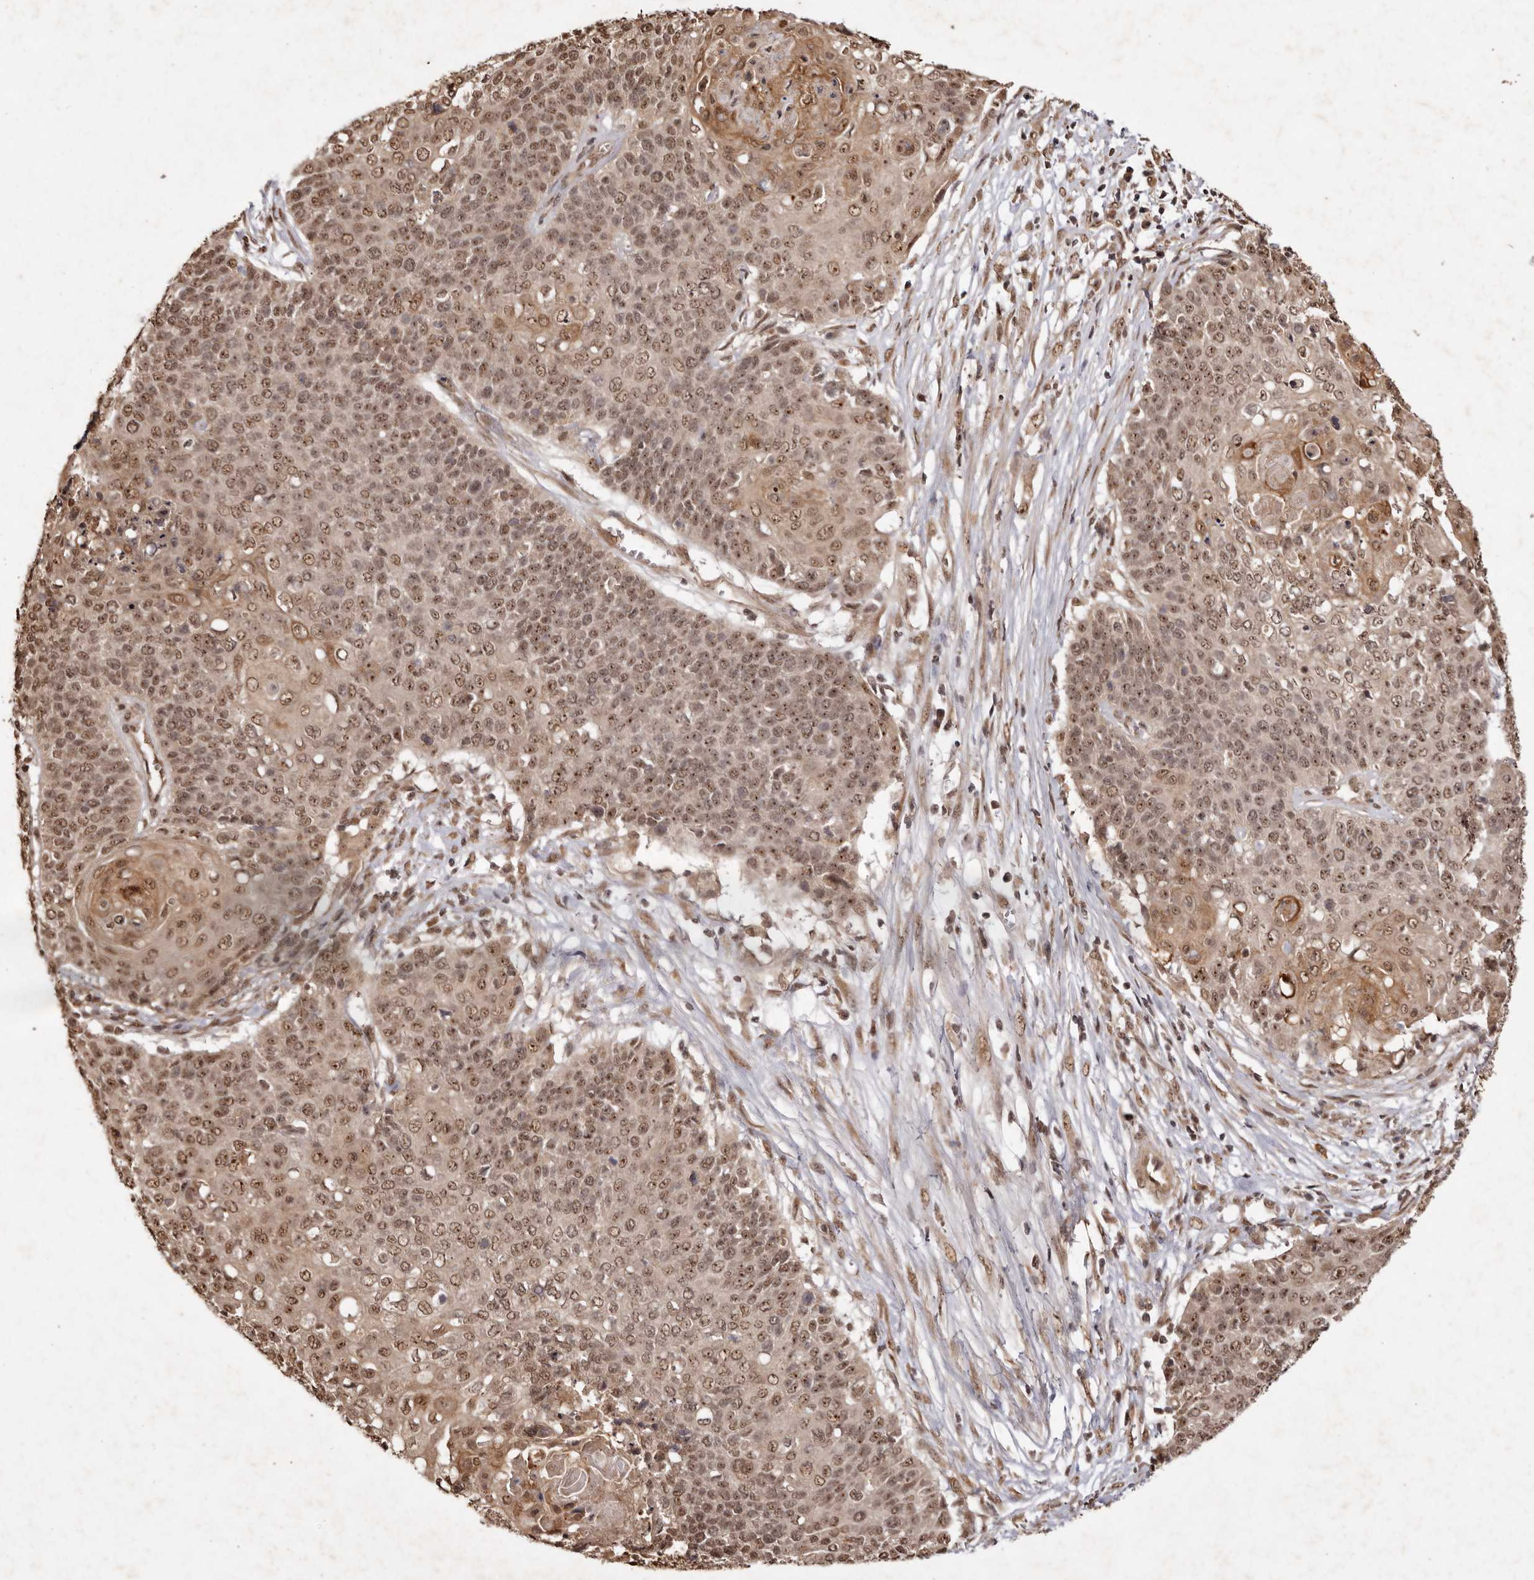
{"staining": {"intensity": "moderate", "quantity": ">75%", "location": "cytoplasmic/membranous,nuclear"}, "tissue": "cervical cancer", "cell_type": "Tumor cells", "image_type": "cancer", "snomed": [{"axis": "morphology", "description": "Squamous cell carcinoma, NOS"}, {"axis": "topography", "description": "Cervix"}], "caption": "The micrograph reveals a brown stain indicating the presence of a protein in the cytoplasmic/membranous and nuclear of tumor cells in cervical cancer (squamous cell carcinoma).", "gene": "NOTCH1", "patient": {"sex": "female", "age": 39}}